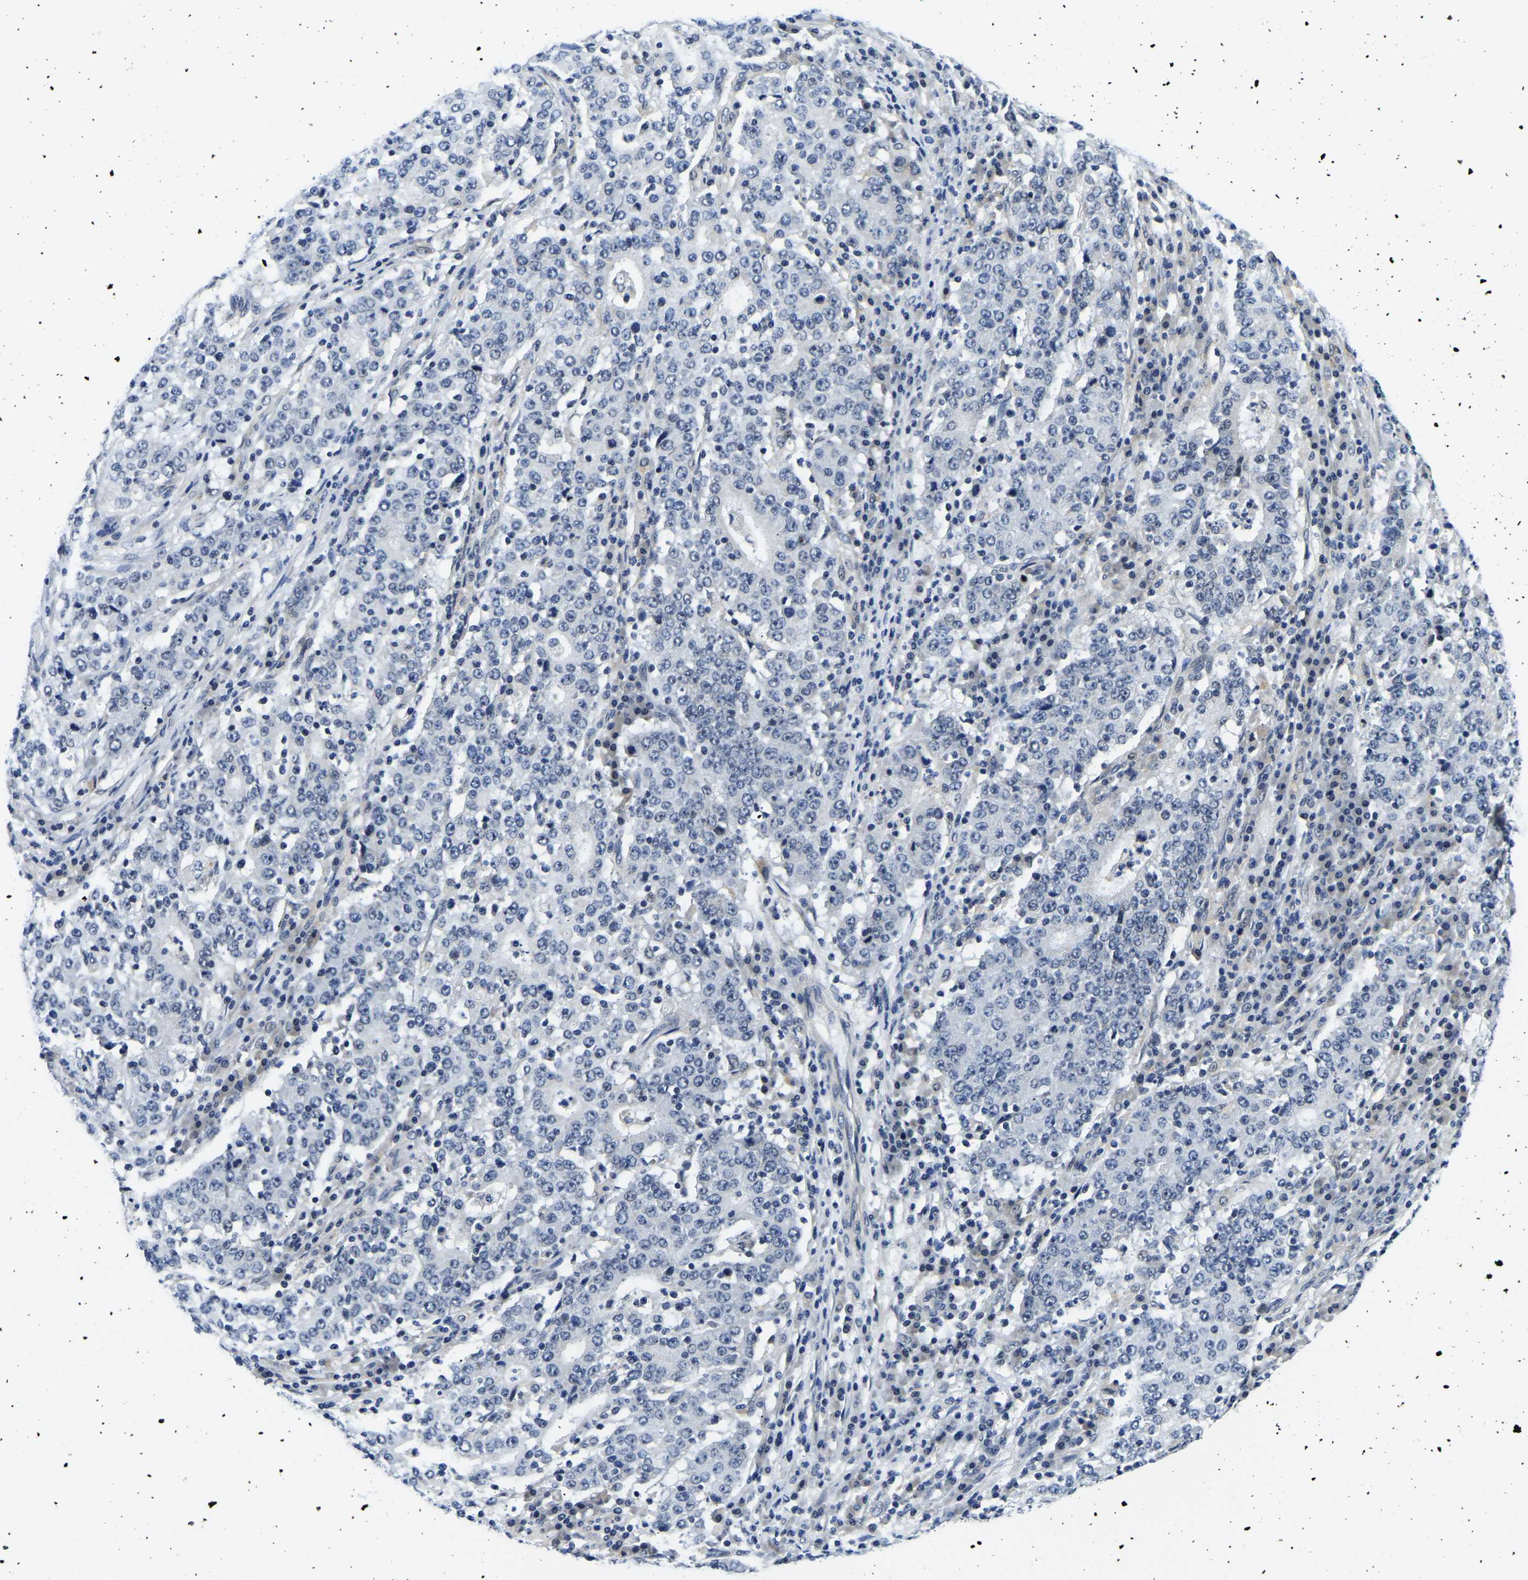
{"staining": {"intensity": "negative", "quantity": "none", "location": "none"}, "tissue": "stomach cancer", "cell_type": "Tumor cells", "image_type": "cancer", "snomed": [{"axis": "morphology", "description": "Adenocarcinoma, NOS"}, {"axis": "topography", "description": "Stomach"}], "caption": "Histopathology image shows no significant protein positivity in tumor cells of stomach cancer. Nuclei are stained in blue.", "gene": "POLDIP3", "patient": {"sex": "male", "age": 59}}